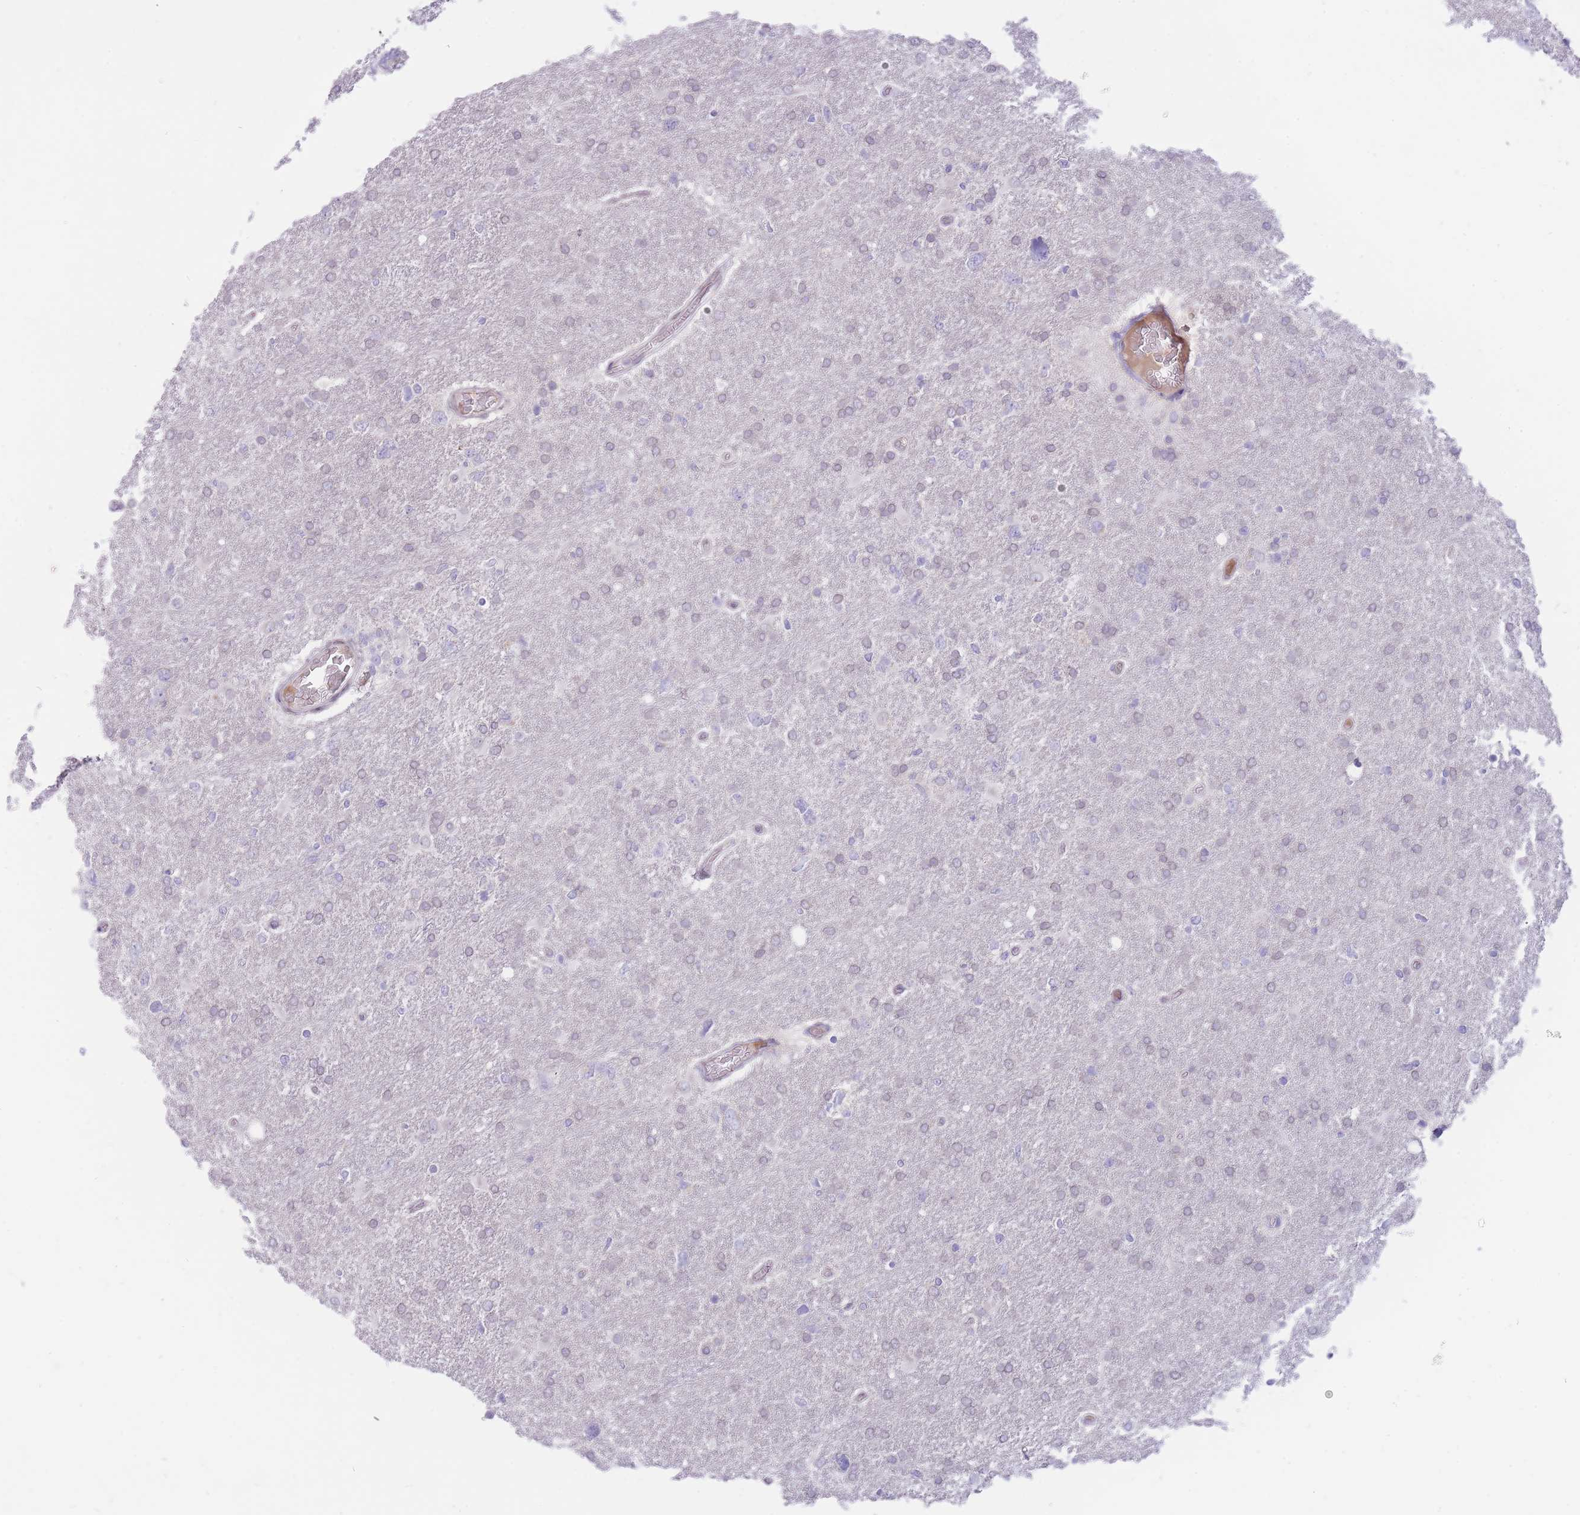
{"staining": {"intensity": "negative", "quantity": "none", "location": "none"}, "tissue": "glioma", "cell_type": "Tumor cells", "image_type": "cancer", "snomed": [{"axis": "morphology", "description": "Glioma, malignant, High grade"}, {"axis": "topography", "description": "Brain"}], "caption": "Malignant high-grade glioma stained for a protein using immunohistochemistry reveals no positivity tumor cells.", "gene": "HOOK2", "patient": {"sex": "male", "age": 61}}